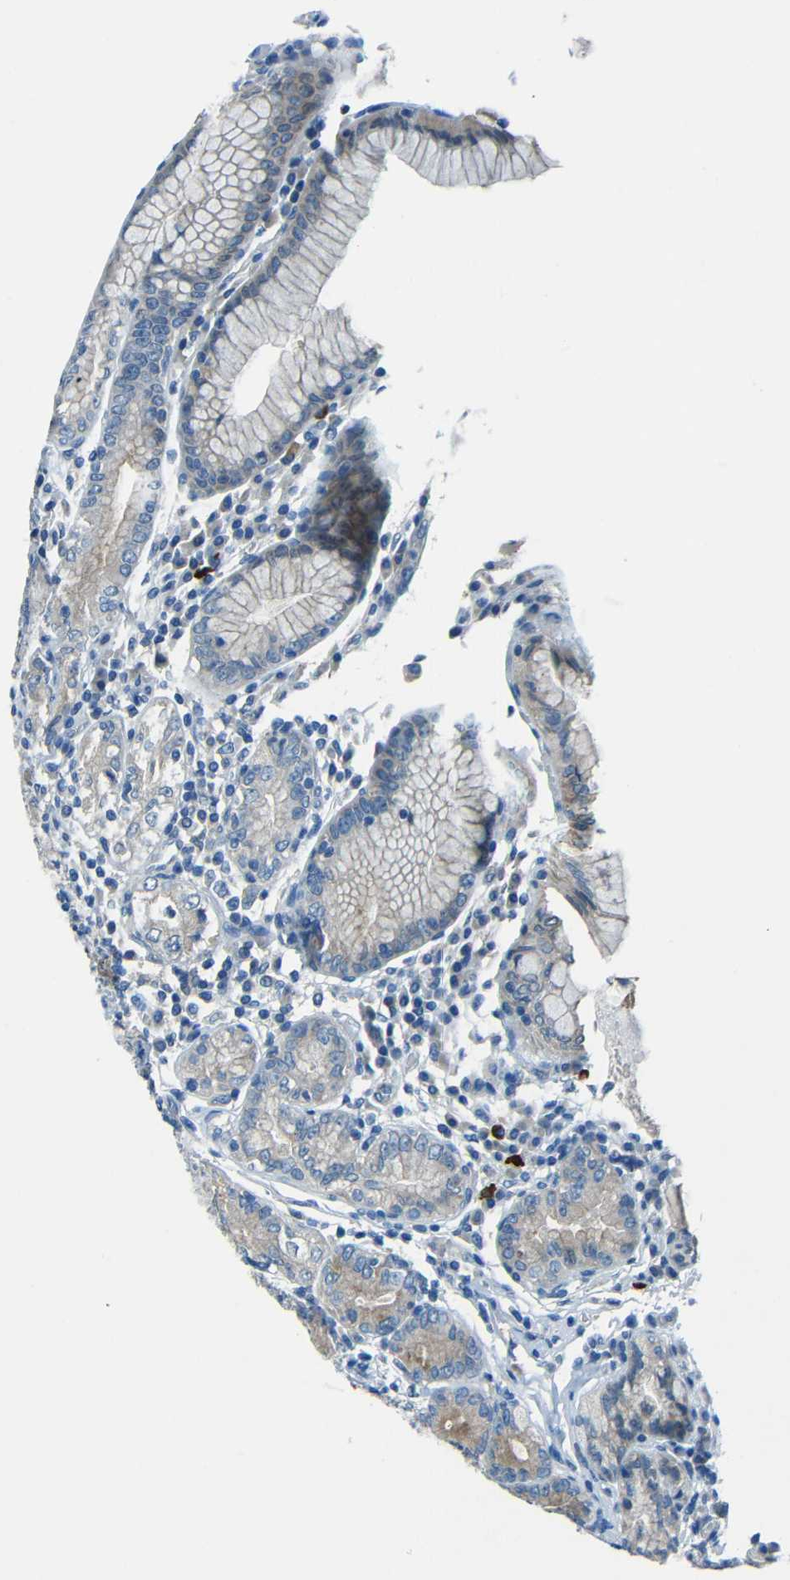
{"staining": {"intensity": "weak", "quantity": "25%-75%", "location": "cytoplasmic/membranous"}, "tissue": "stomach", "cell_type": "Glandular cells", "image_type": "normal", "snomed": [{"axis": "morphology", "description": "Normal tissue, NOS"}, {"axis": "topography", "description": "Stomach, lower"}], "caption": "A brown stain labels weak cytoplasmic/membranous positivity of a protein in glandular cells of normal stomach. The protein is stained brown, and the nuclei are stained in blue (DAB IHC with brightfield microscopy, high magnification).", "gene": "CYP26B1", "patient": {"sex": "female", "age": 76}}